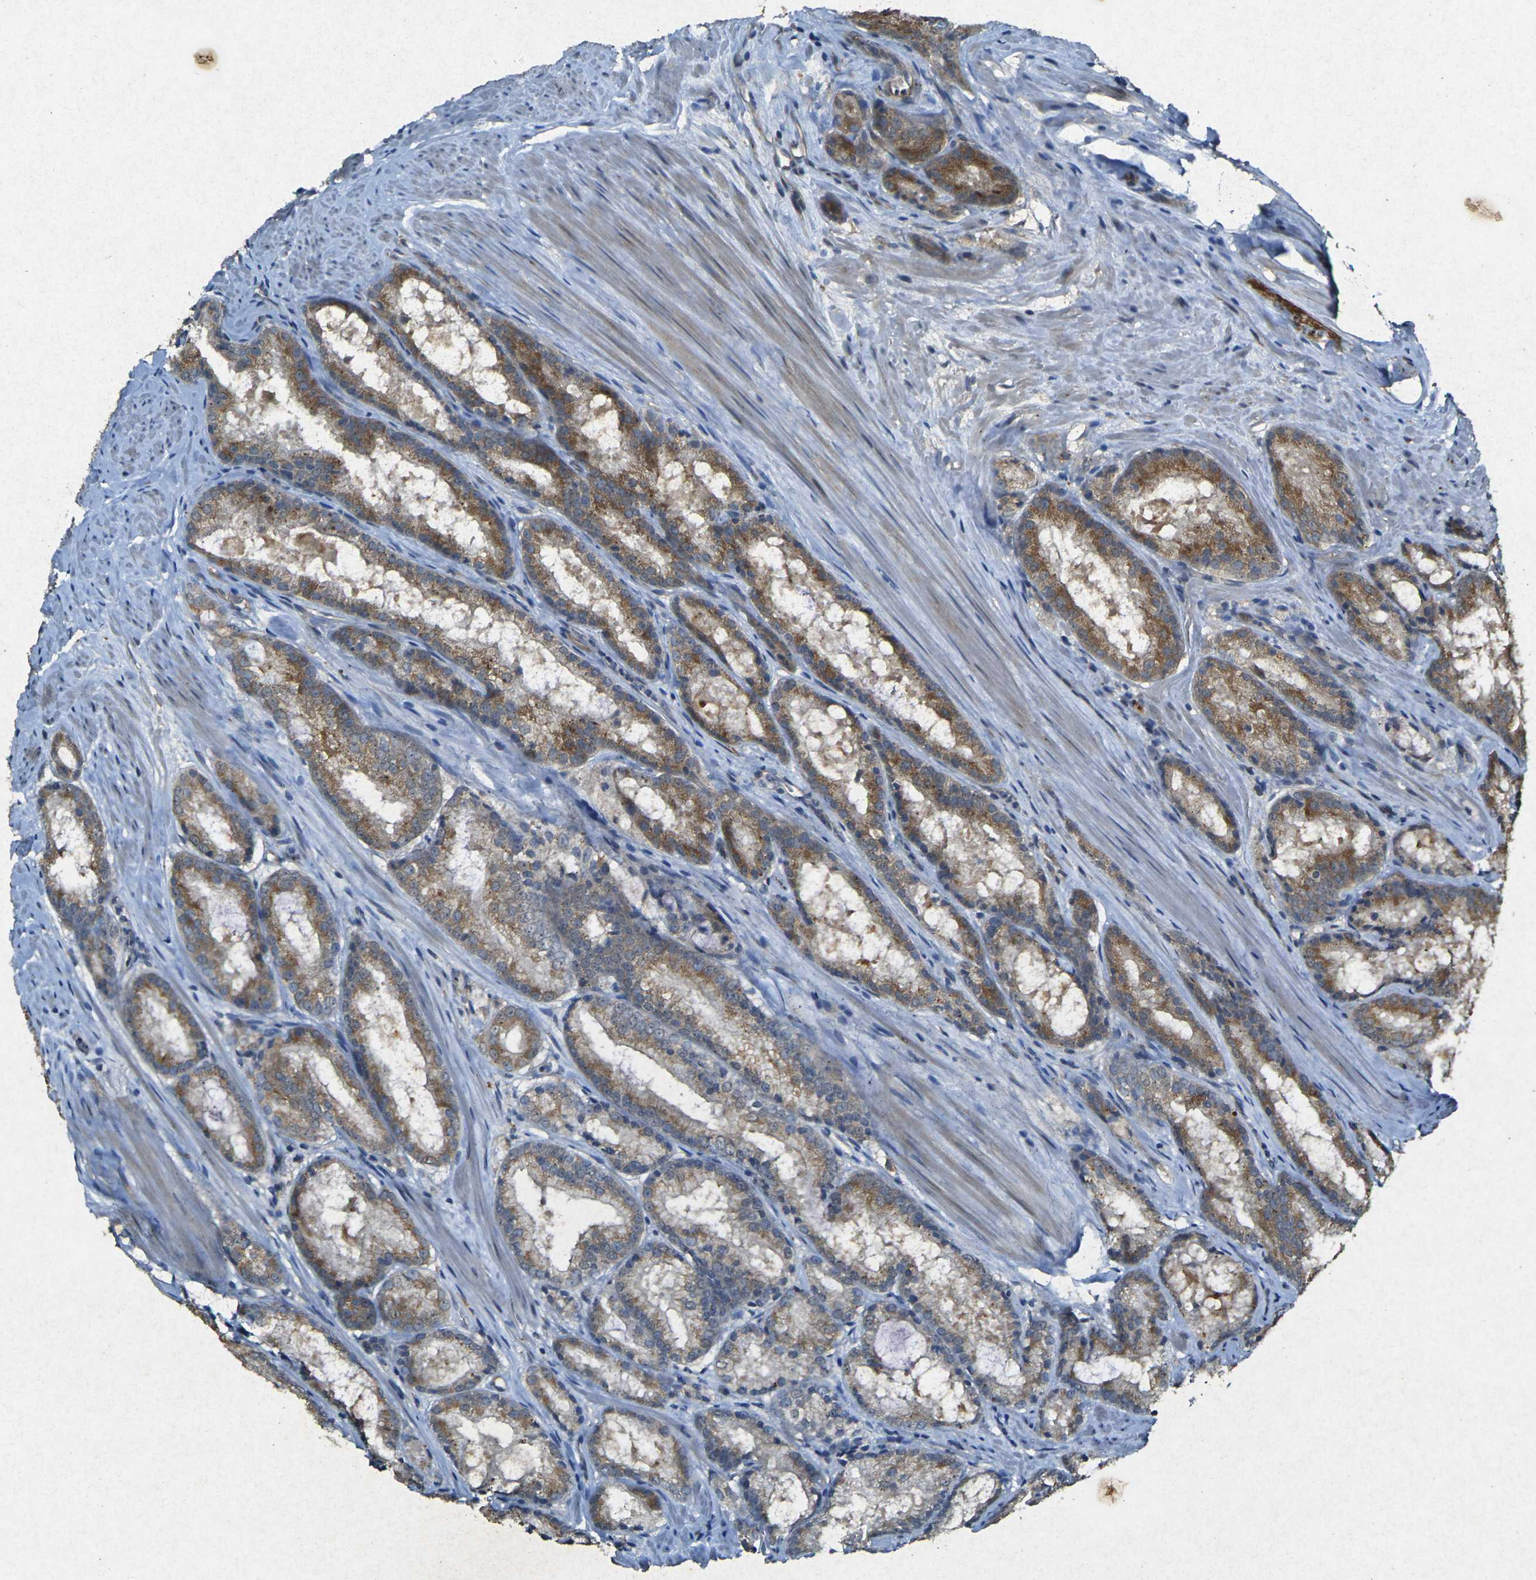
{"staining": {"intensity": "moderate", "quantity": ">75%", "location": "cytoplasmic/membranous"}, "tissue": "prostate cancer", "cell_type": "Tumor cells", "image_type": "cancer", "snomed": [{"axis": "morphology", "description": "Adenocarcinoma, Low grade"}, {"axis": "topography", "description": "Prostate"}], "caption": "Immunohistochemistry (DAB (3,3'-diaminobenzidine)) staining of prostate cancer (low-grade adenocarcinoma) demonstrates moderate cytoplasmic/membranous protein positivity in approximately >75% of tumor cells.", "gene": "RGMA", "patient": {"sex": "male", "age": 64}}